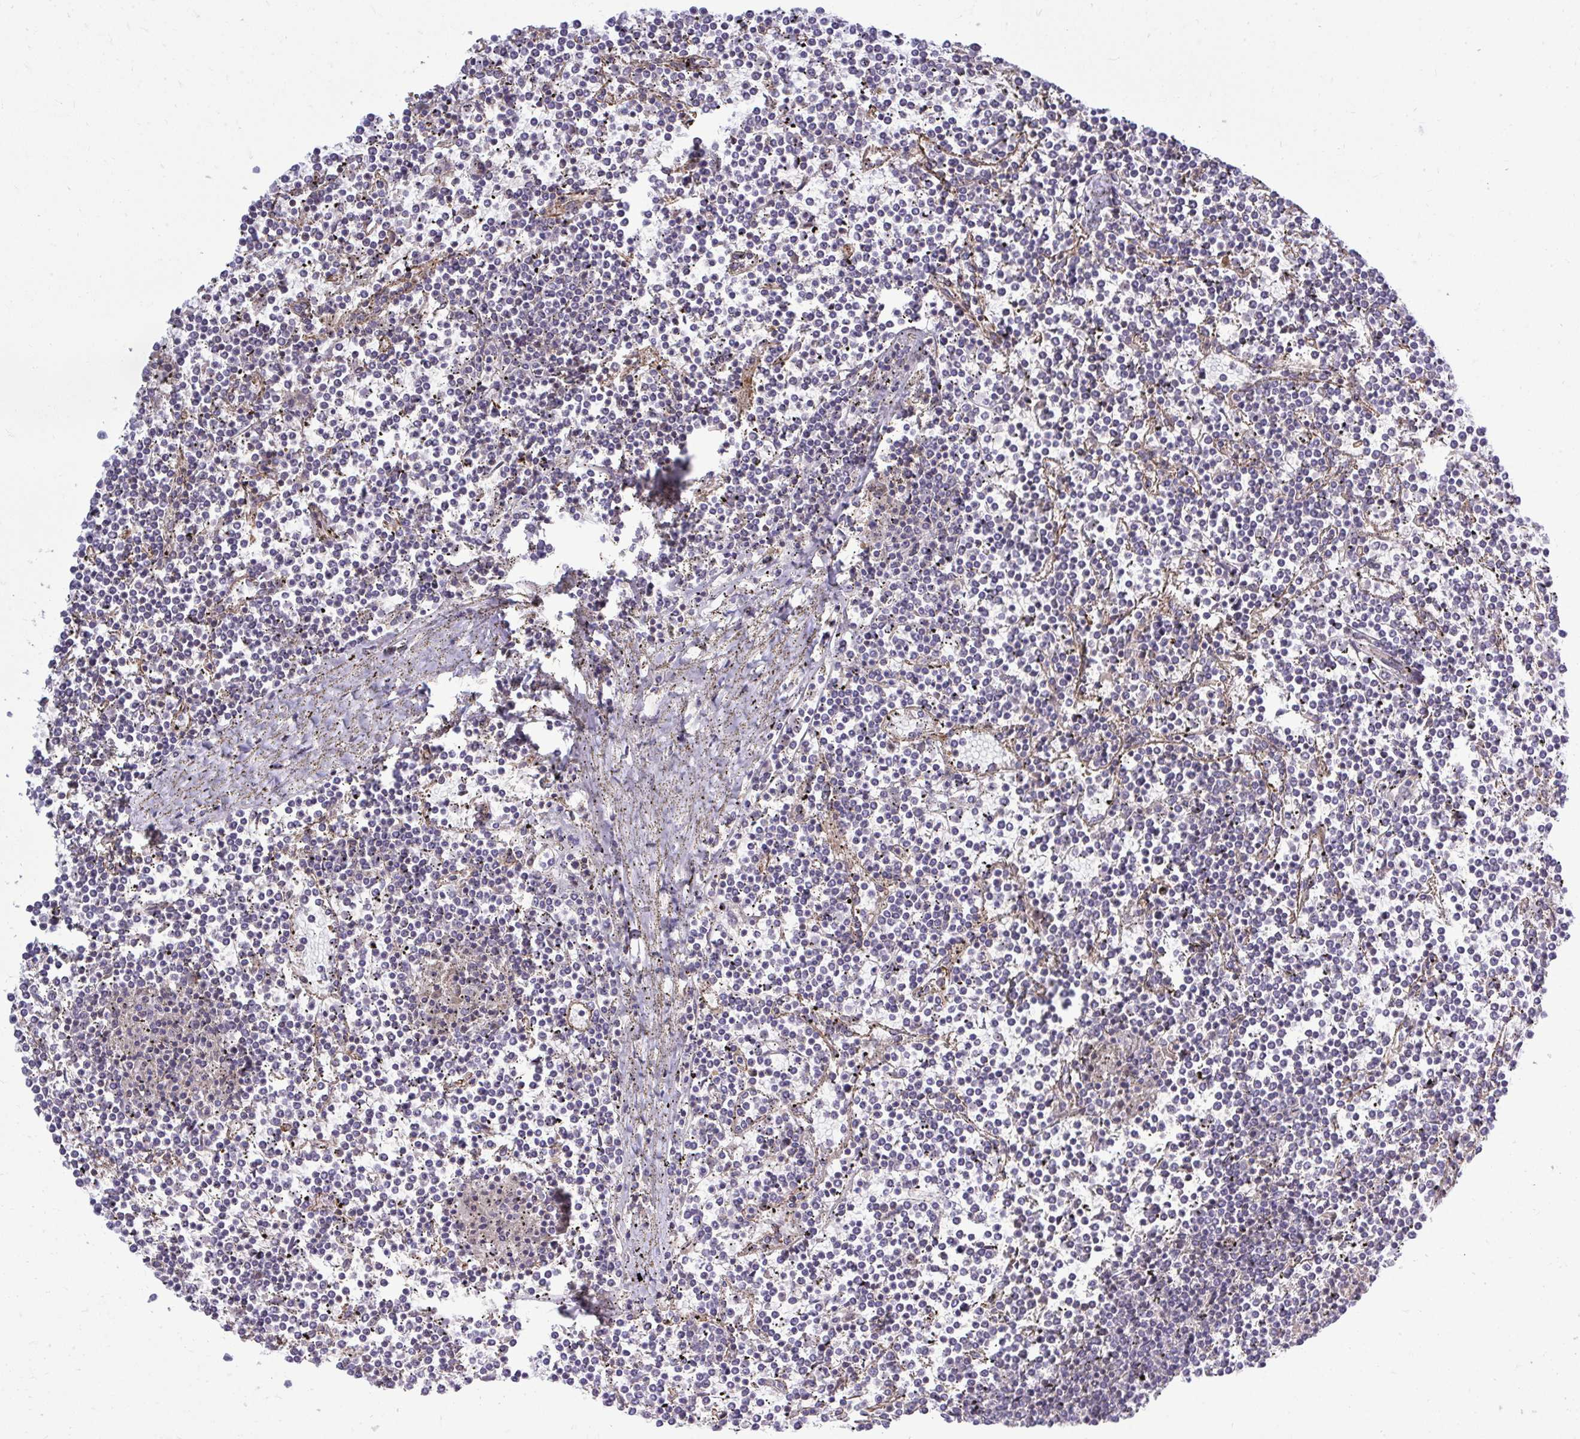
{"staining": {"intensity": "negative", "quantity": "none", "location": "none"}, "tissue": "lymphoma", "cell_type": "Tumor cells", "image_type": "cancer", "snomed": [{"axis": "morphology", "description": "Malignant lymphoma, non-Hodgkin's type, Low grade"}, {"axis": "topography", "description": "Spleen"}], "caption": "Photomicrograph shows no significant protein positivity in tumor cells of lymphoma. Brightfield microscopy of immunohistochemistry (IHC) stained with DAB (3,3'-diaminobenzidine) (brown) and hematoxylin (blue), captured at high magnification.", "gene": "FUT10", "patient": {"sex": "female", "age": 19}}